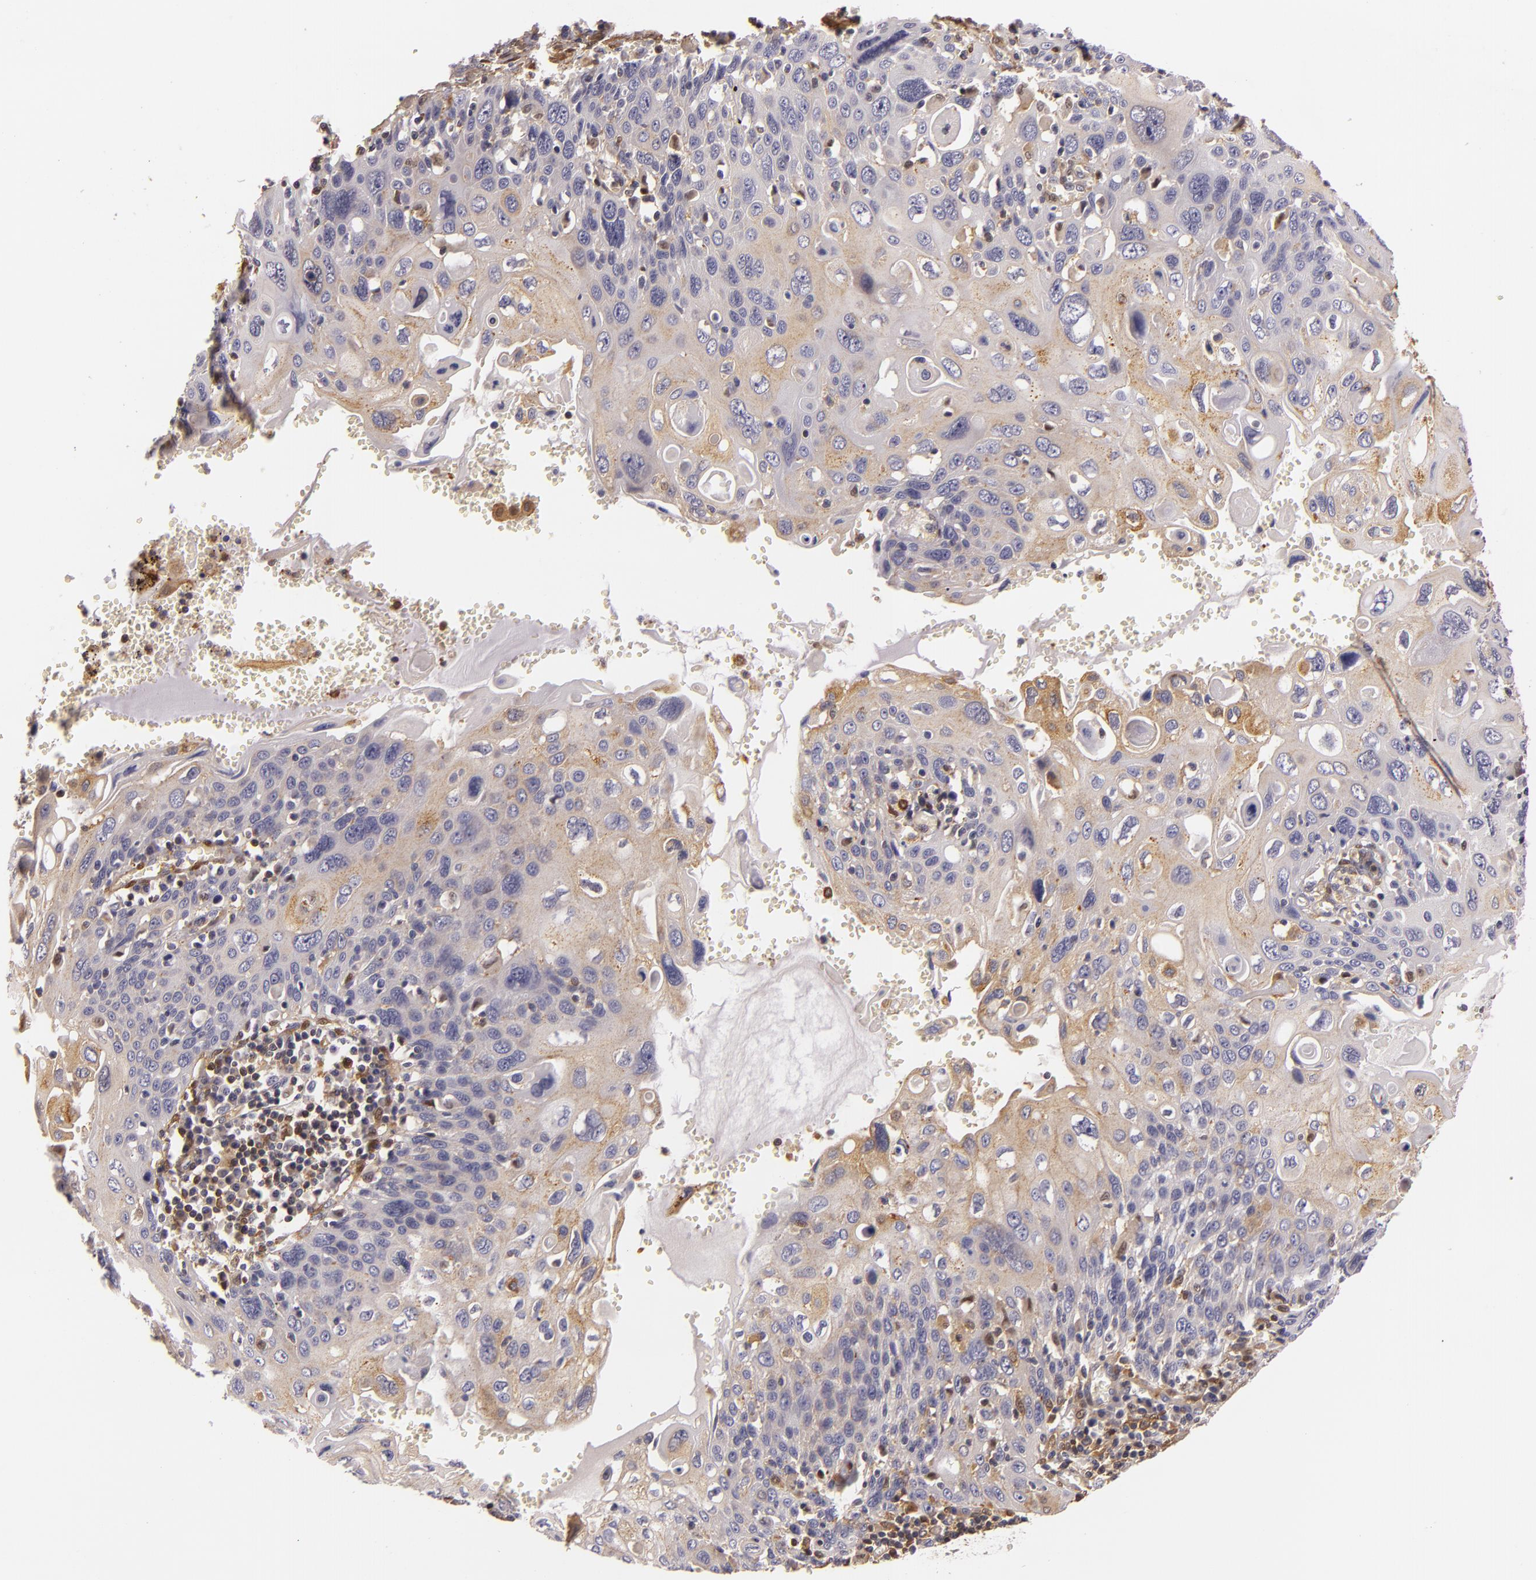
{"staining": {"intensity": "moderate", "quantity": "25%-75%", "location": "cytoplasmic/membranous"}, "tissue": "cervical cancer", "cell_type": "Tumor cells", "image_type": "cancer", "snomed": [{"axis": "morphology", "description": "Squamous cell carcinoma, NOS"}, {"axis": "topography", "description": "Cervix"}], "caption": "Immunohistochemistry histopathology image of cervical cancer (squamous cell carcinoma) stained for a protein (brown), which demonstrates medium levels of moderate cytoplasmic/membranous positivity in approximately 25%-75% of tumor cells.", "gene": "TOM1", "patient": {"sex": "female", "age": 54}}